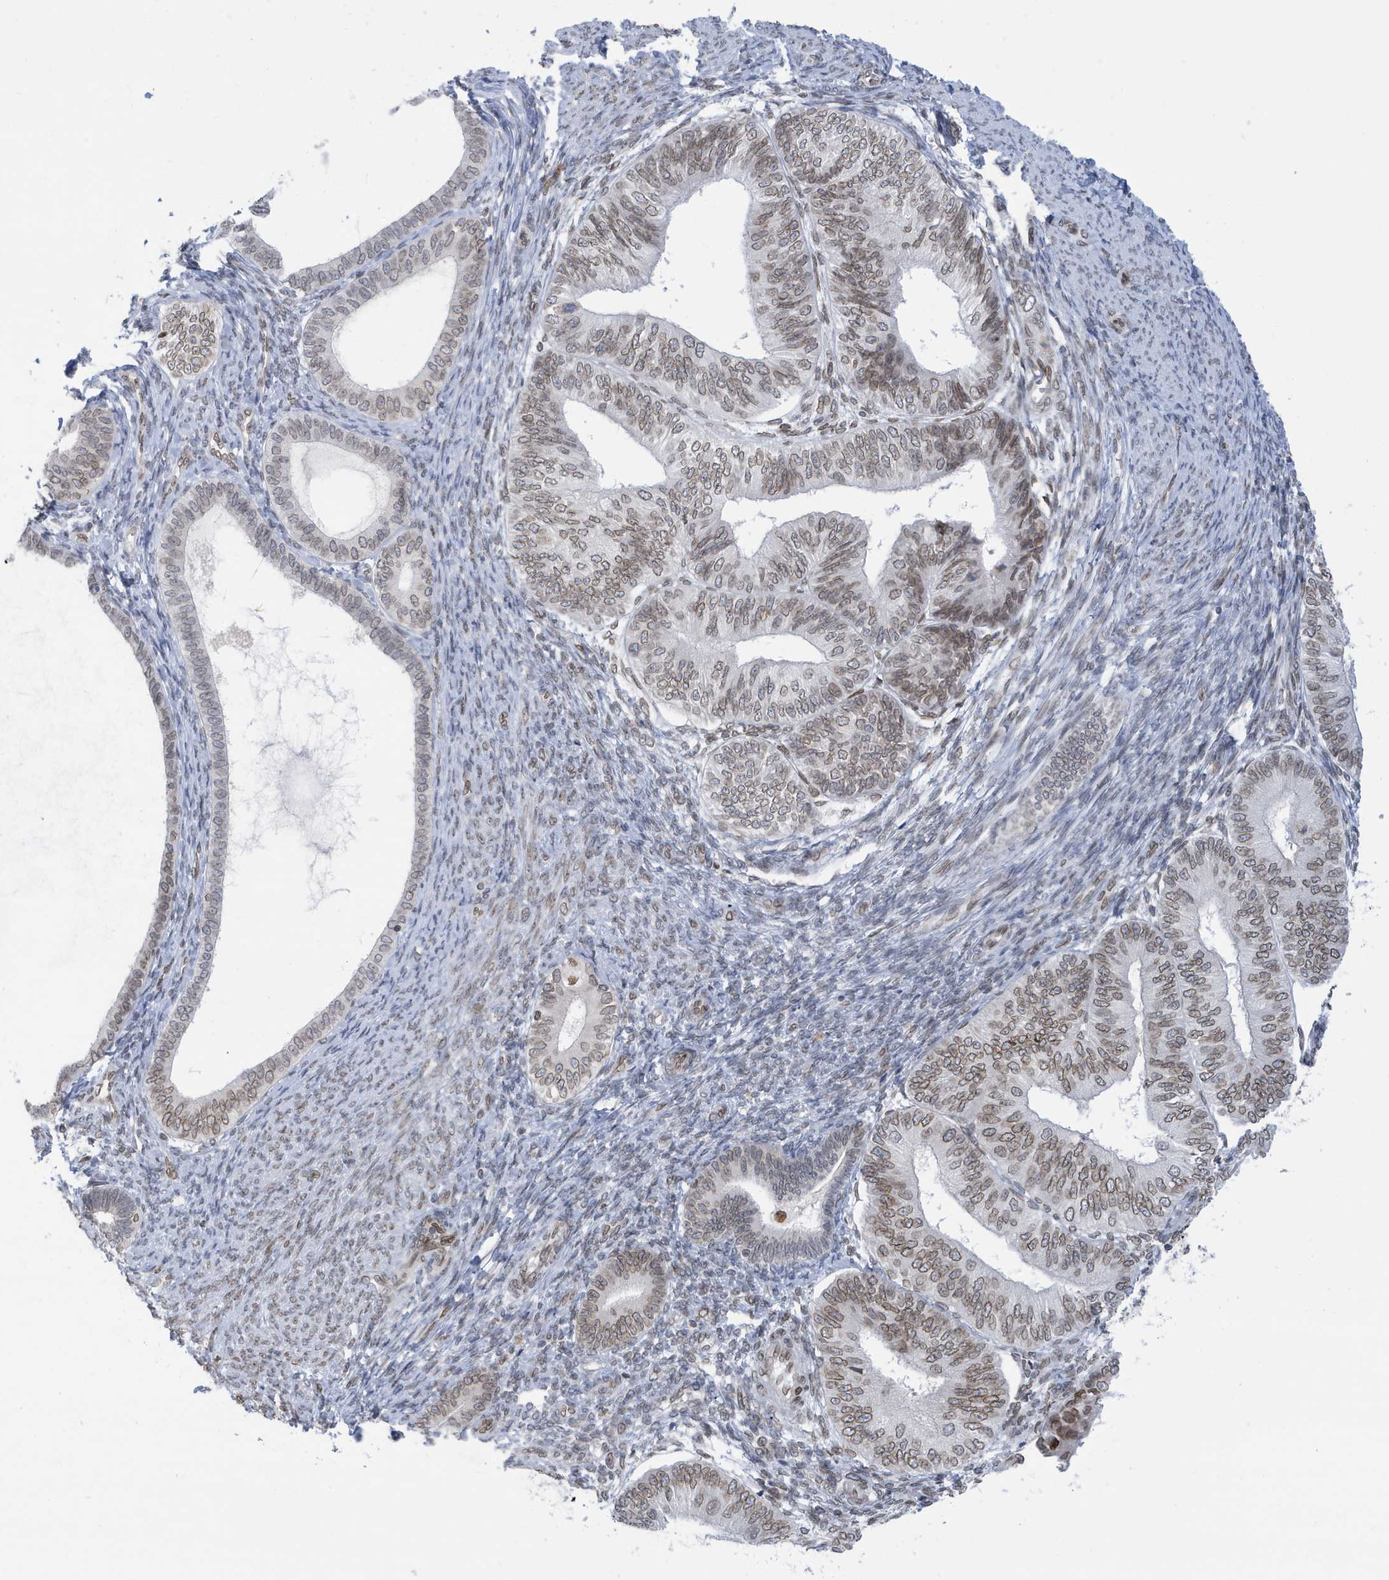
{"staining": {"intensity": "moderate", "quantity": ">75%", "location": "cytoplasmic/membranous,nuclear"}, "tissue": "endometrial cancer", "cell_type": "Tumor cells", "image_type": "cancer", "snomed": [{"axis": "morphology", "description": "Adenocarcinoma, NOS"}, {"axis": "topography", "description": "Endometrium"}], "caption": "High-power microscopy captured an immunohistochemistry micrograph of endometrial cancer (adenocarcinoma), revealing moderate cytoplasmic/membranous and nuclear staining in about >75% of tumor cells.", "gene": "PCYT1A", "patient": {"sex": "female", "age": 58}}